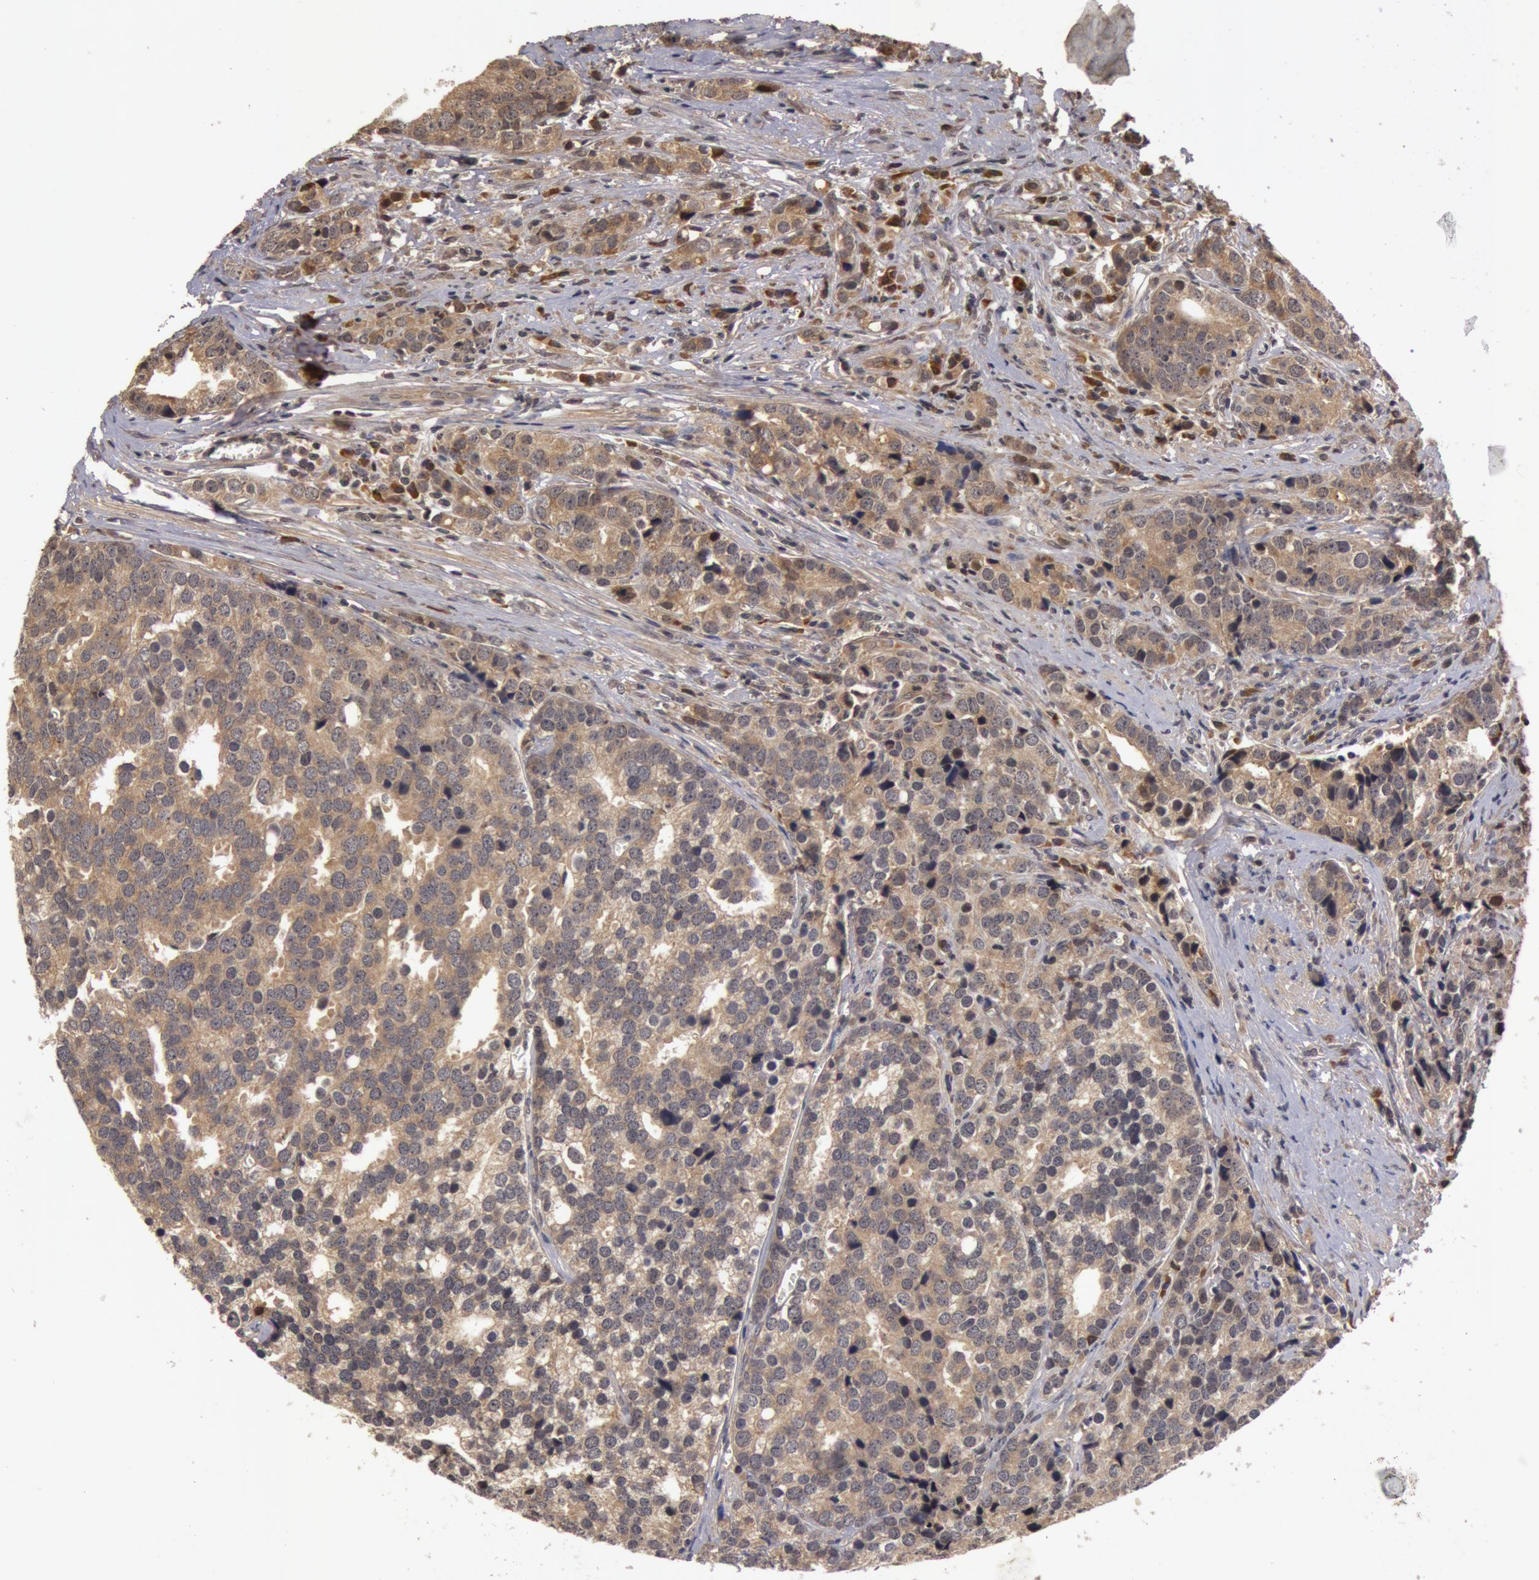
{"staining": {"intensity": "moderate", "quantity": ">75%", "location": "cytoplasmic/membranous"}, "tissue": "prostate cancer", "cell_type": "Tumor cells", "image_type": "cancer", "snomed": [{"axis": "morphology", "description": "Adenocarcinoma, High grade"}, {"axis": "topography", "description": "Prostate"}], "caption": "Immunohistochemical staining of prostate cancer (high-grade adenocarcinoma) shows medium levels of moderate cytoplasmic/membranous staining in about >75% of tumor cells.", "gene": "BCHE", "patient": {"sex": "male", "age": 71}}